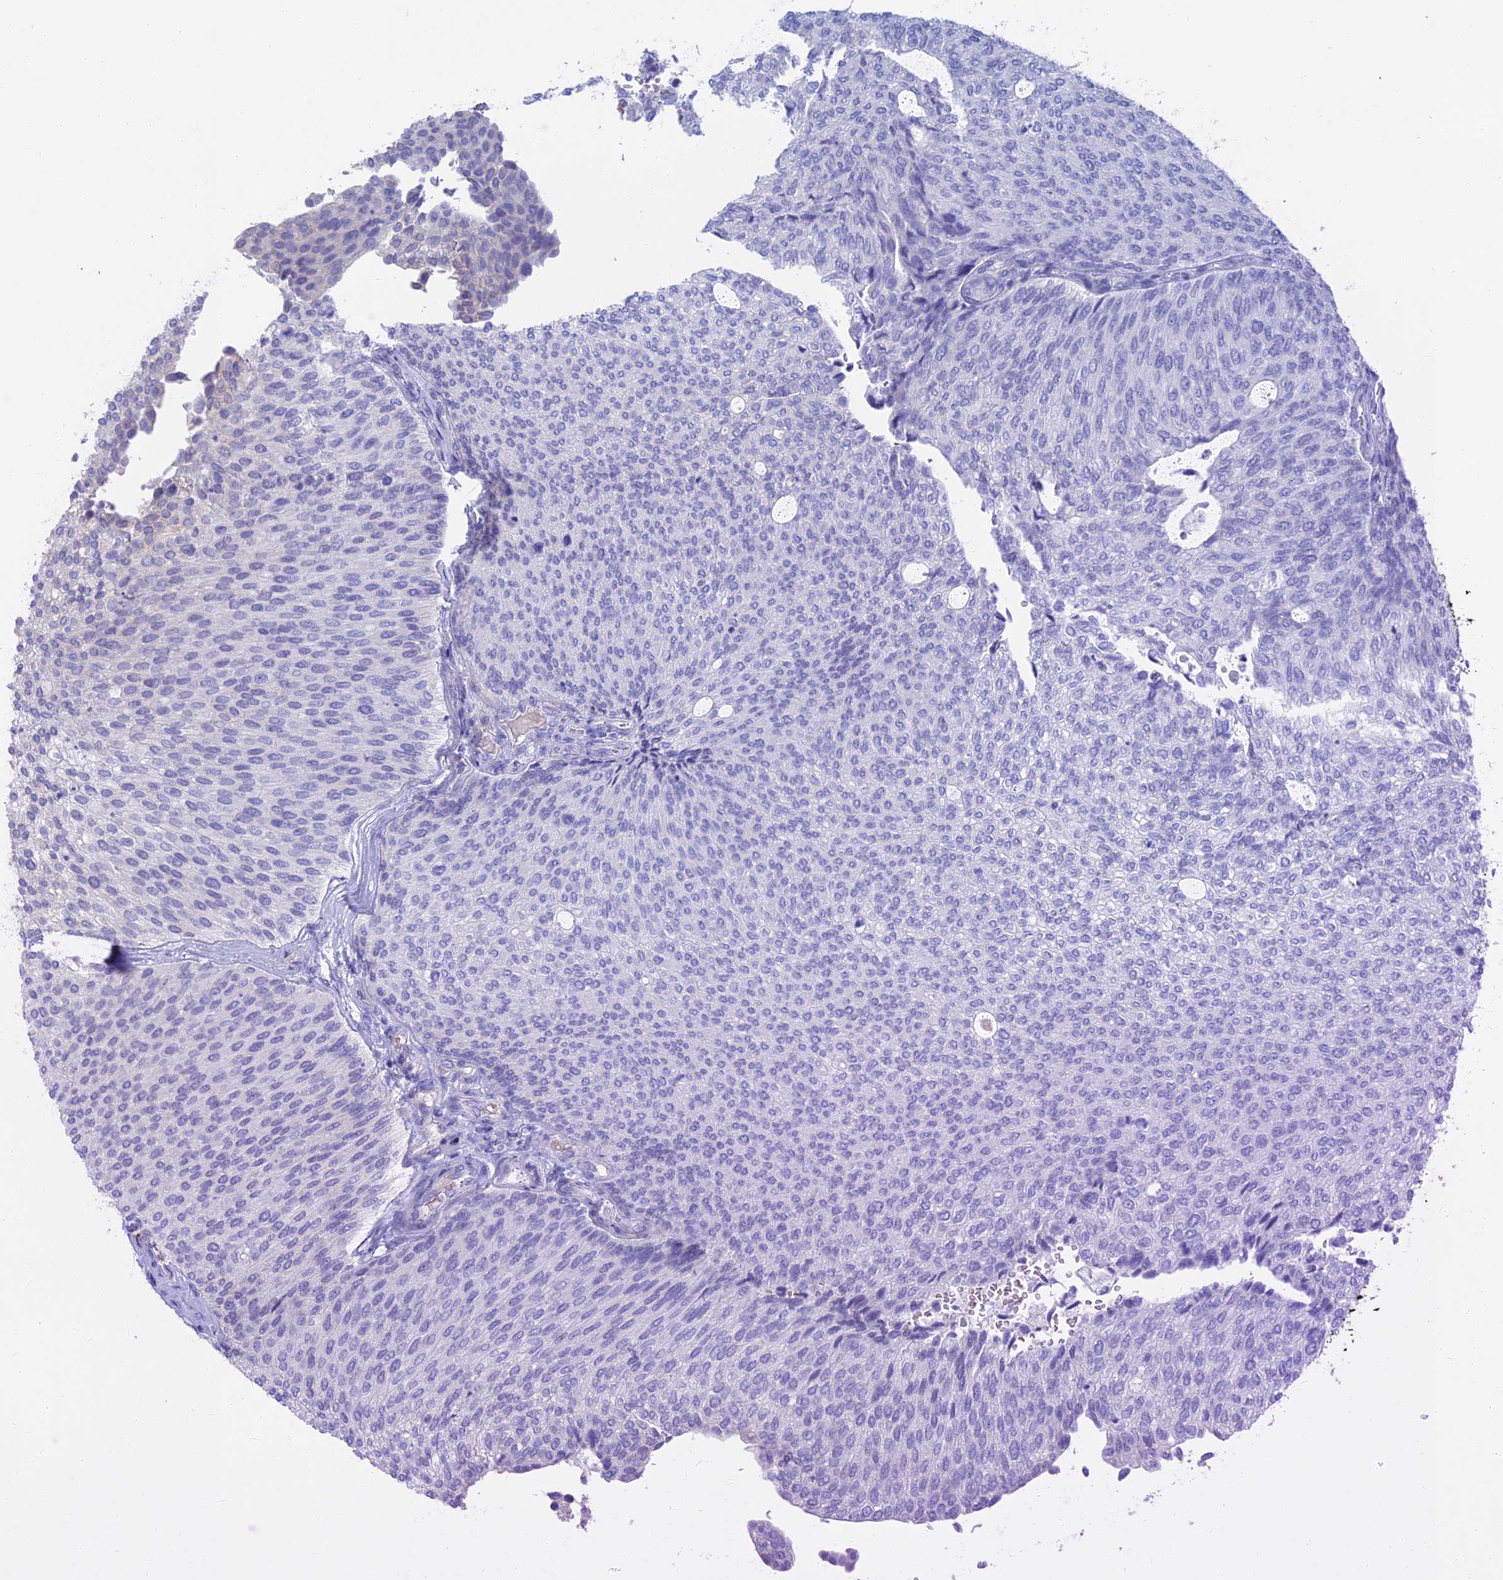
{"staining": {"intensity": "negative", "quantity": "none", "location": "none"}, "tissue": "urothelial cancer", "cell_type": "Tumor cells", "image_type": "cancer", "snomed": [{"axis": "morphology", "description": "Urothelial carcinoma, Low grade"}, {"axis": "topography", "description": "Urinary bladder"}], "caption": "Immunohistochemical staining of urothelial cancer exhibits no significant staining in tumor cells.", "gene": "SLC2A6", "patient": {"sex": "female", "age": 79}}